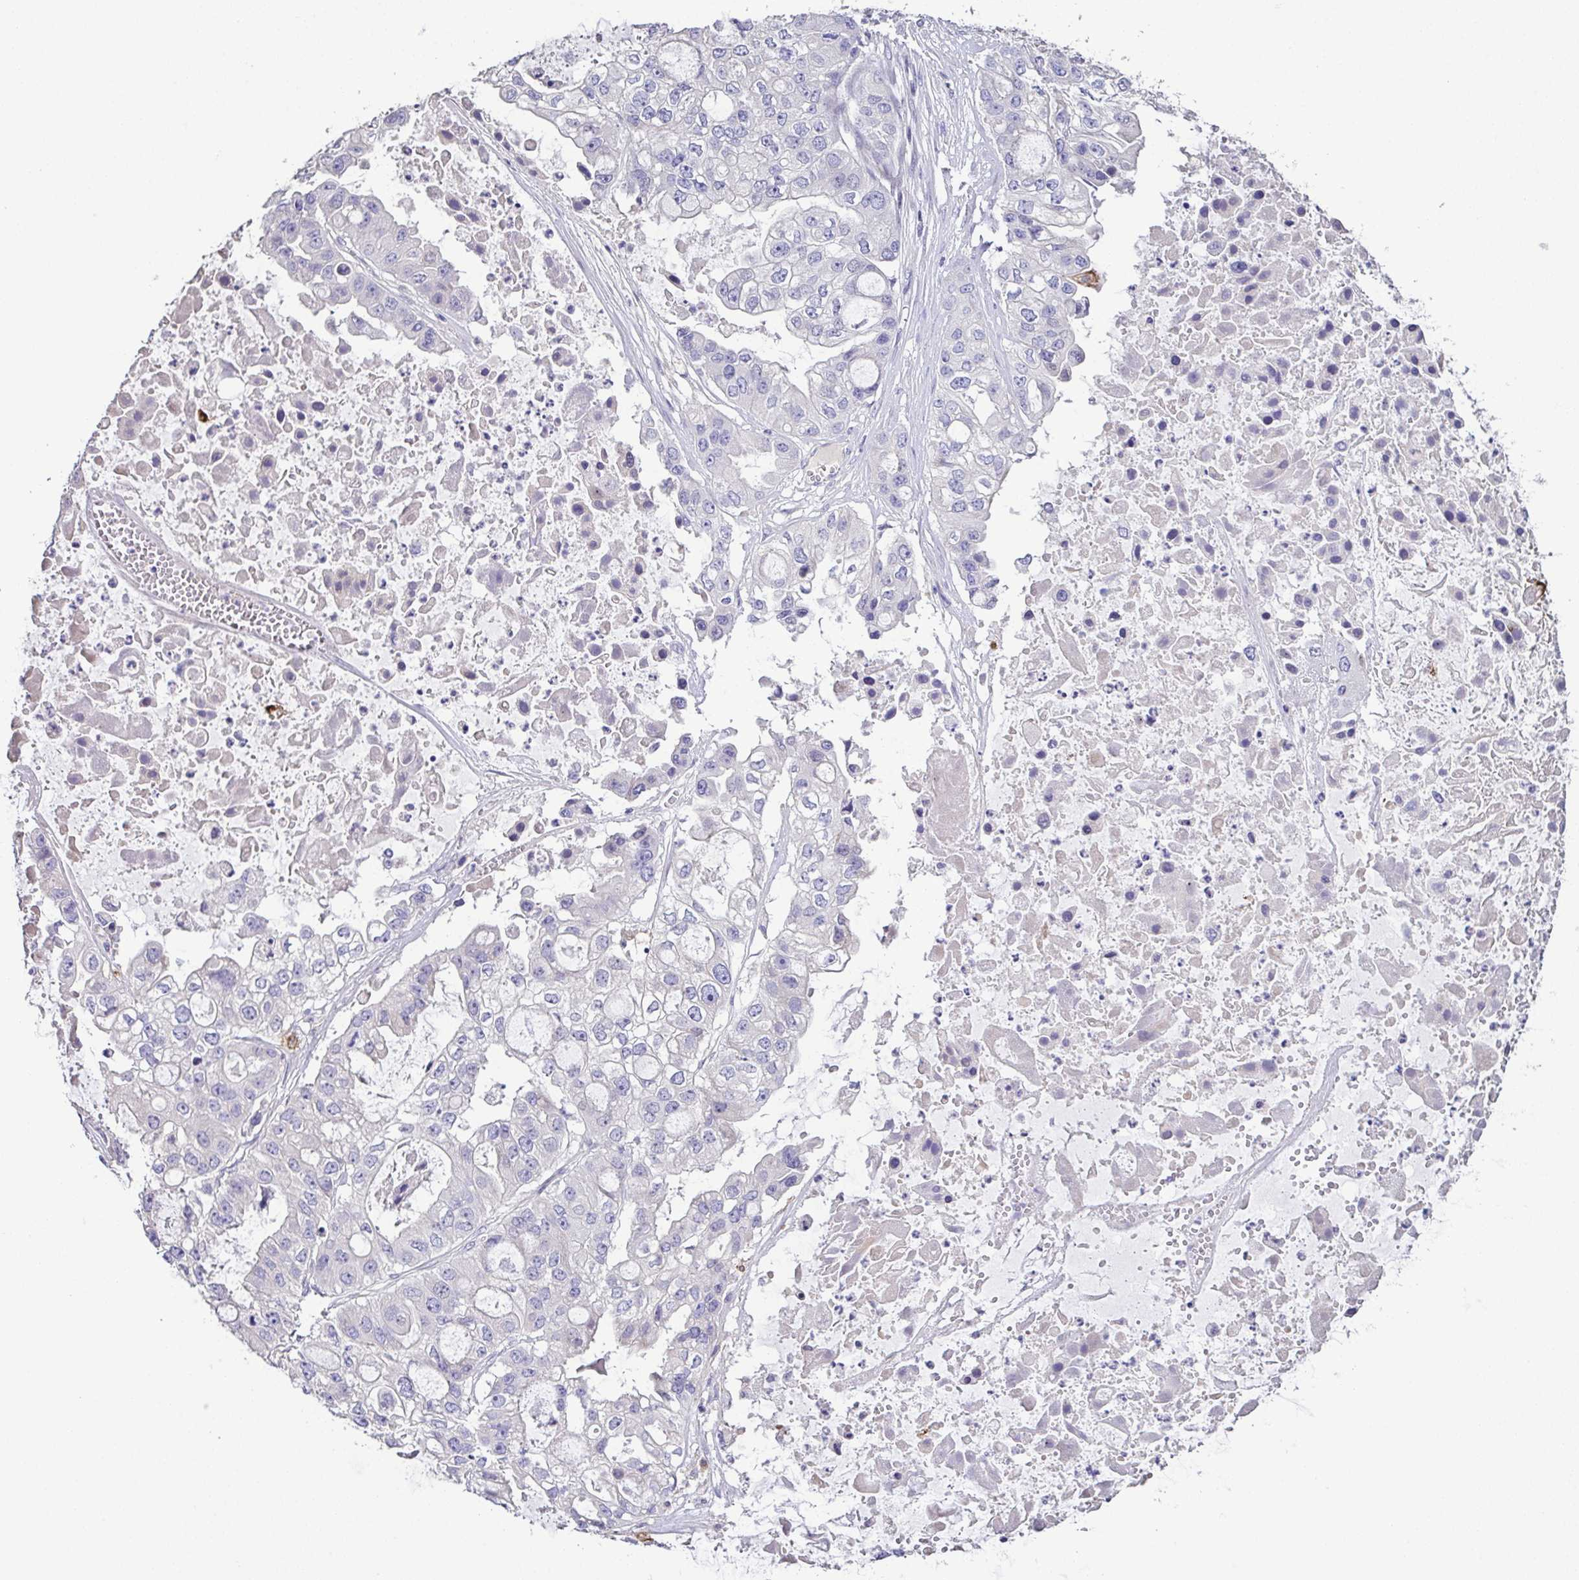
{"staining": {"intensity": "negative", "quantity": "none", "location": "none"}, "tissue": "ovarian cancer", "cell_type": "Tumor cells", "image_type": "cancer", "snomed": [{"axis": "morphology", "description": "Cystadenocarcinoma, serous, NOS"}, {"axis": "topography", "description": "Ovary"}], "caption": "IHC image of neoplastic tissue: ovarian cancer (serous cystadenocarcinoma) stained with DAB (3,3'-diaminobenzidine) demonstrates no significant protein expression in tumor cells. (Stains: DAB immunohistochemistry (IHC) with hematoxylin counter stain, Microscopy: brightfield microscopy at high magnification).", "gene": "MARCO", "patient": {"sex": "female", "age": 56}}